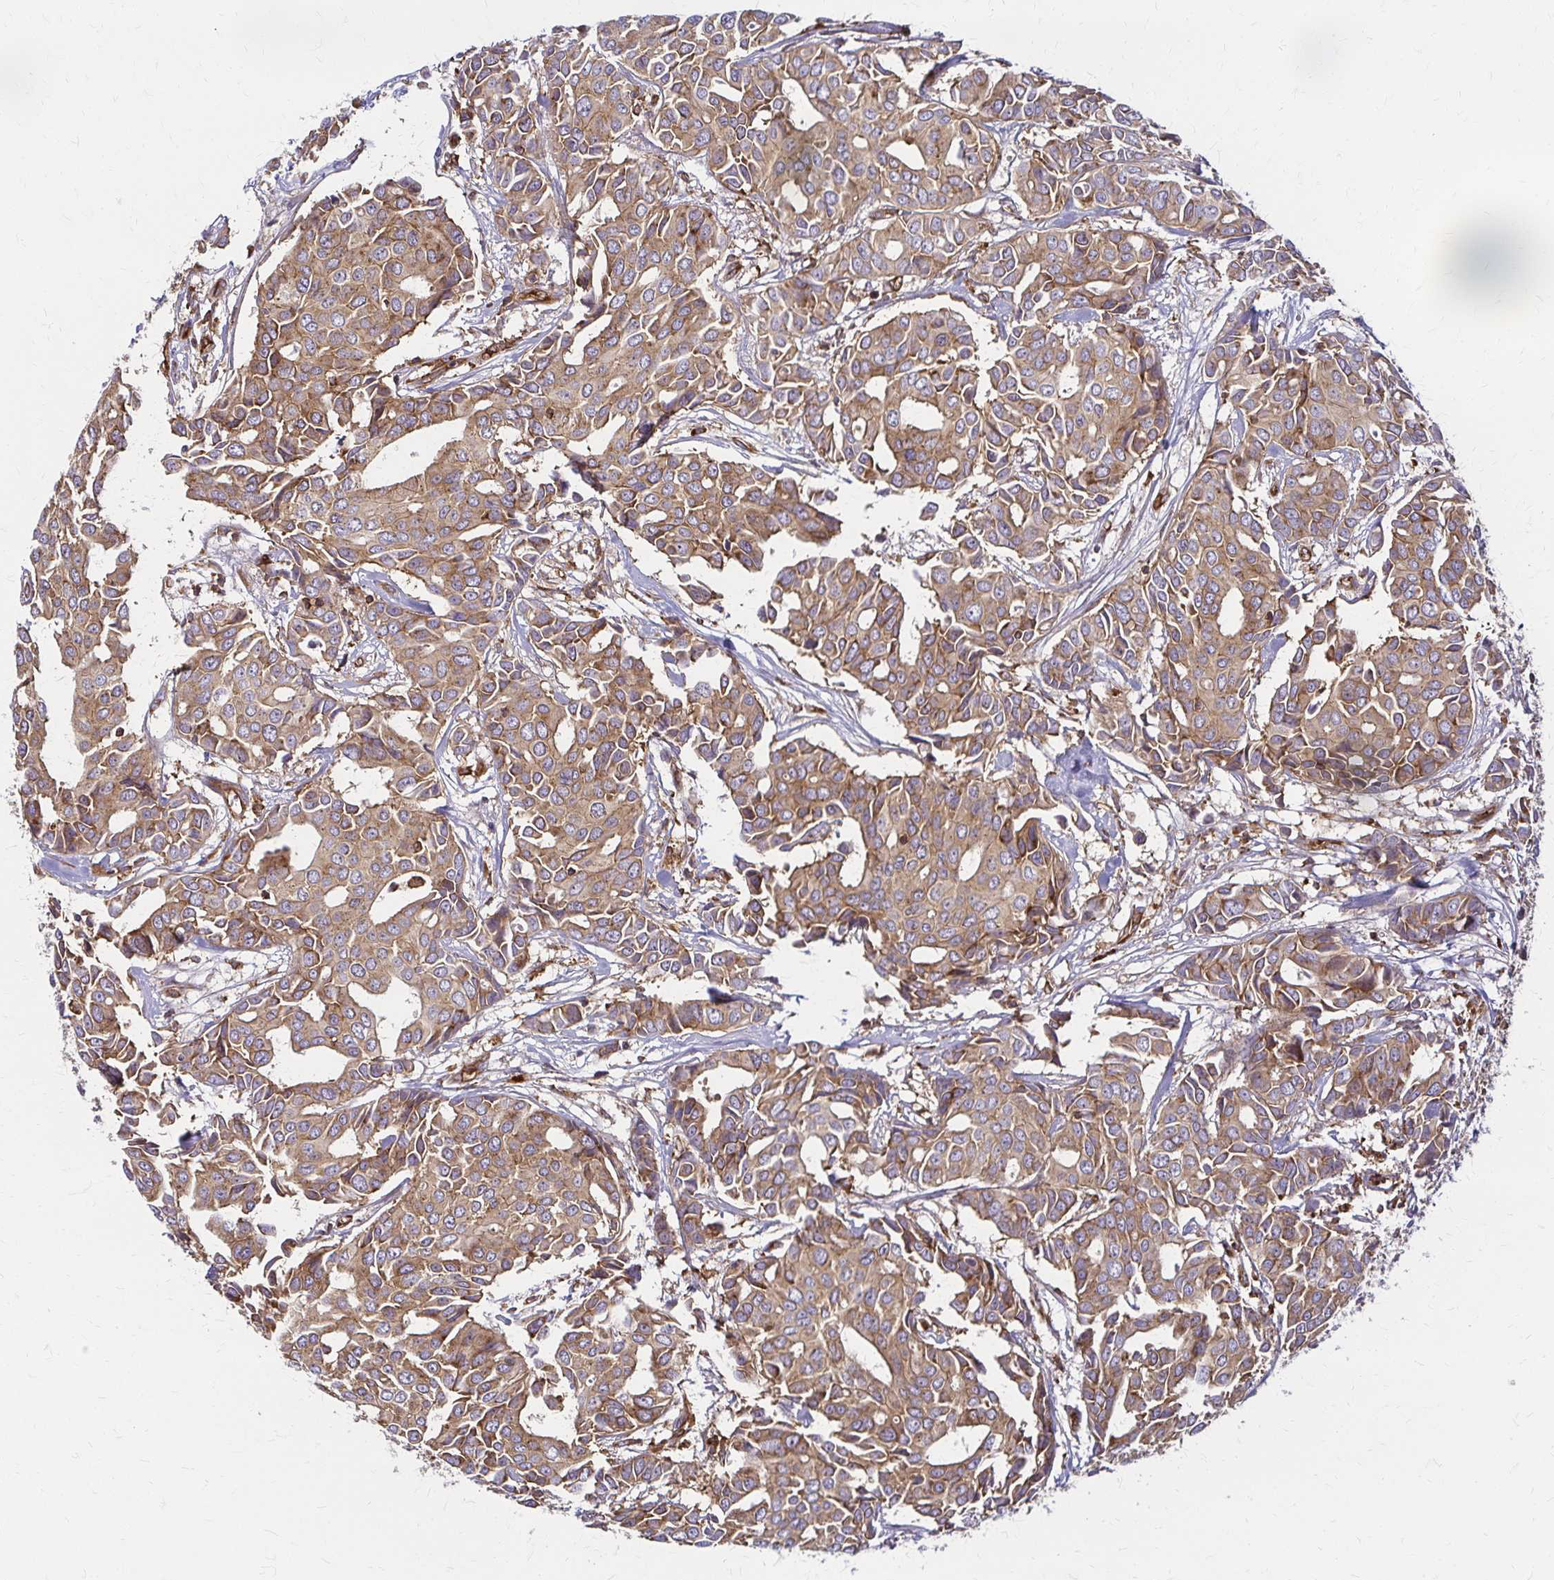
{"staining": {"intensity": "moderate", "quantity": ">75%", "location": "cytoplasmic/membranous"}, "tissue": "breast cancer", "cell_type": "Tumor cells", "image_type": "cancer", "snomed": [{"axis": "morphology", "description": "Duct carcinoma"}, {"axis": "topography", "description": "Breast"}], "caption": "Infiltrating ductal carcinoma (breast) stained for a protein (brown) displays moderate cytoplasmic/membranous positive positivity in about >75% of tumor cells.", "gene": "WASF2", "patient": {"sex": "female", "age": 54}}